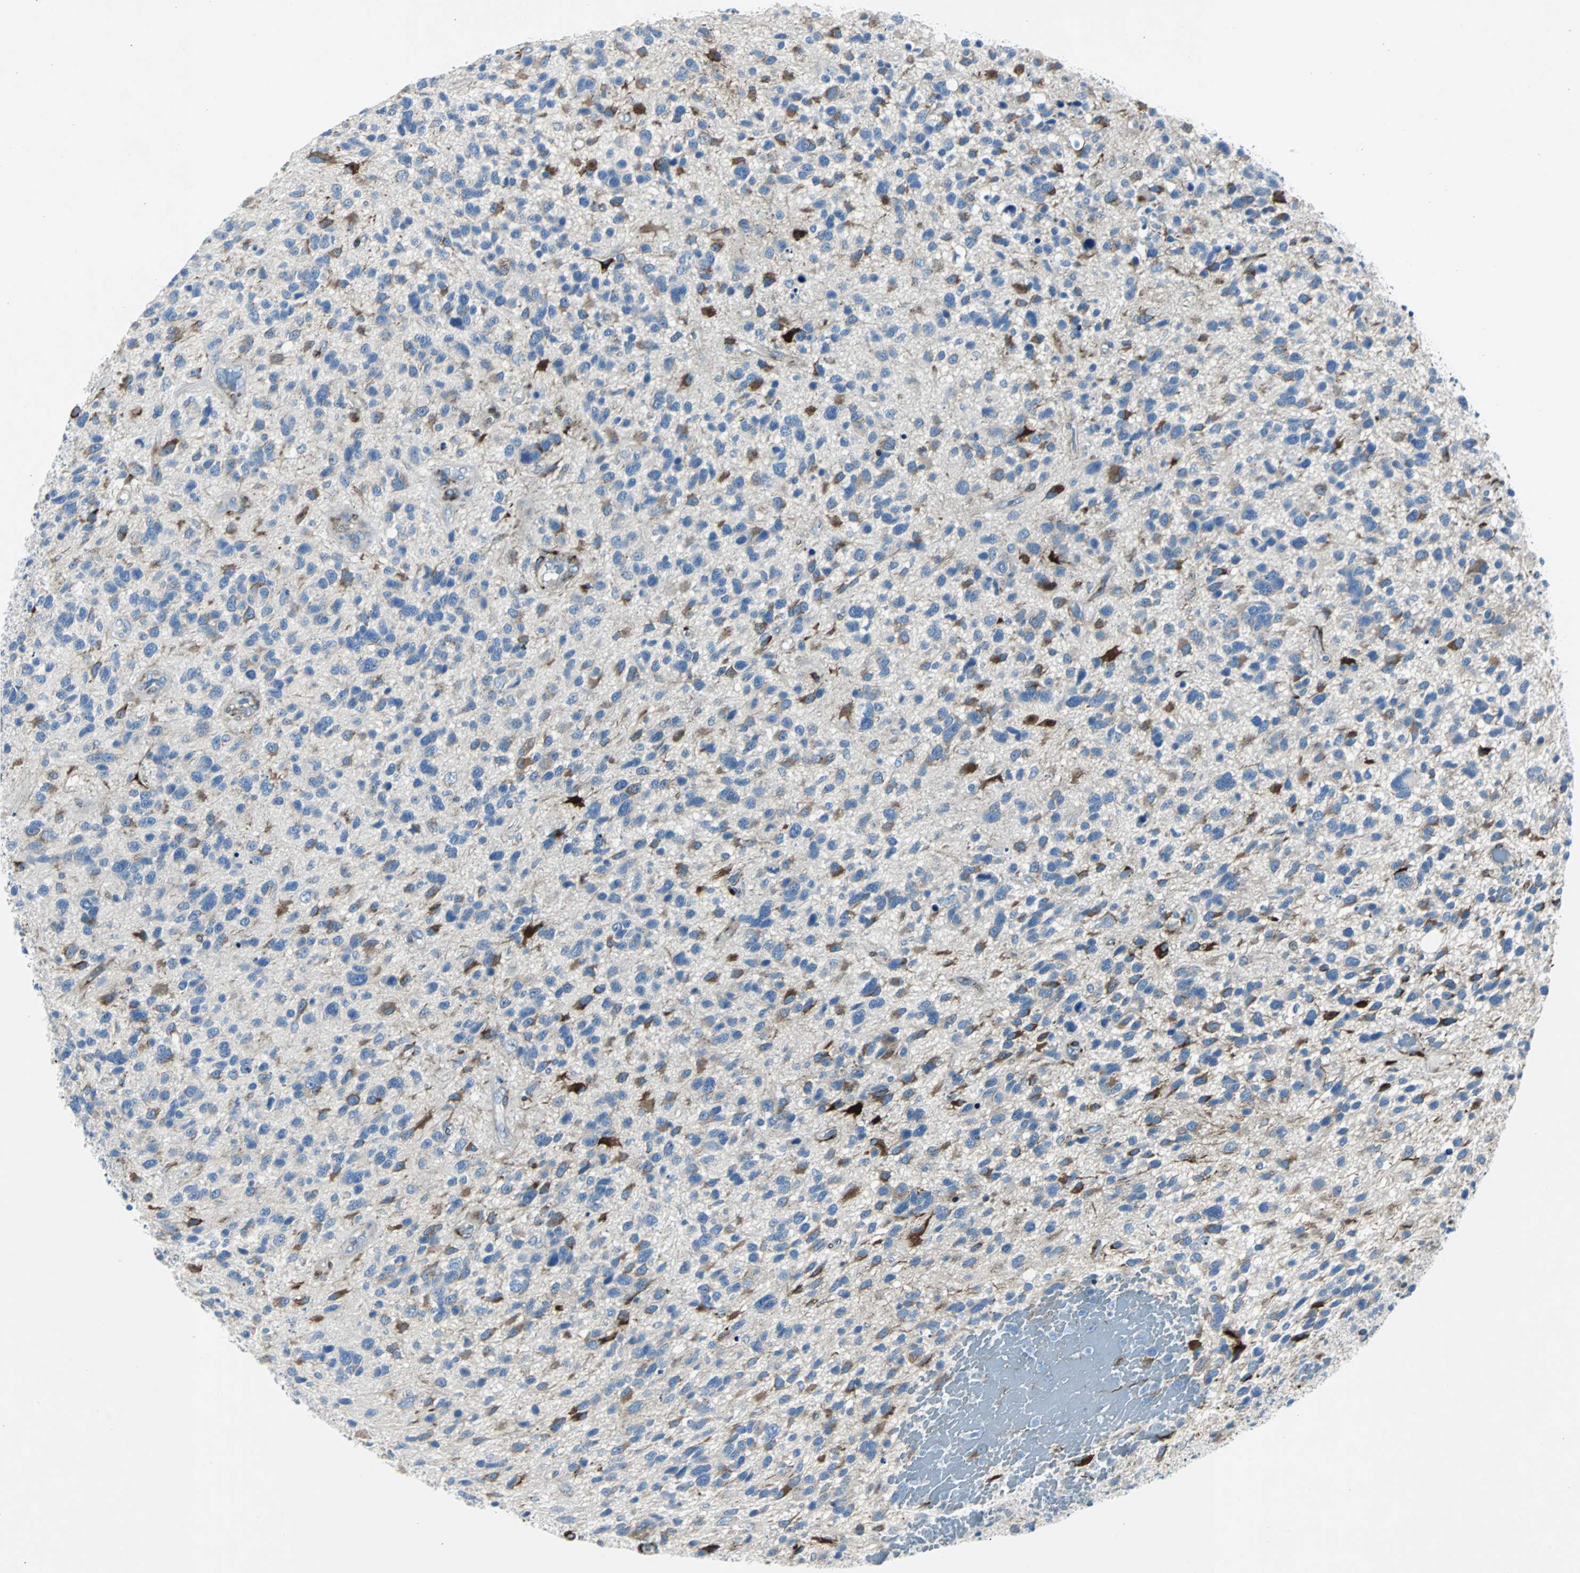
{"staining": {"intensity": "moderate", "quantity": "25%-75%", "location": "cytoplasmic/membranous"}, "tissue": "glioma", "cell_type": "Tumor cells", "image_type": "cancer", "snomed": [{"axis": "morphology", "description": "Glioma, malignant, High grade"}, {"axis": "topography", "description": "Brain"}], "caption": "Tumor cells display moderate cytoplasmic/membranous expression in about 25%-75% of cells in glioma.", "gene": "BBC3", "patient": {"sex": "female", "age": 58}}